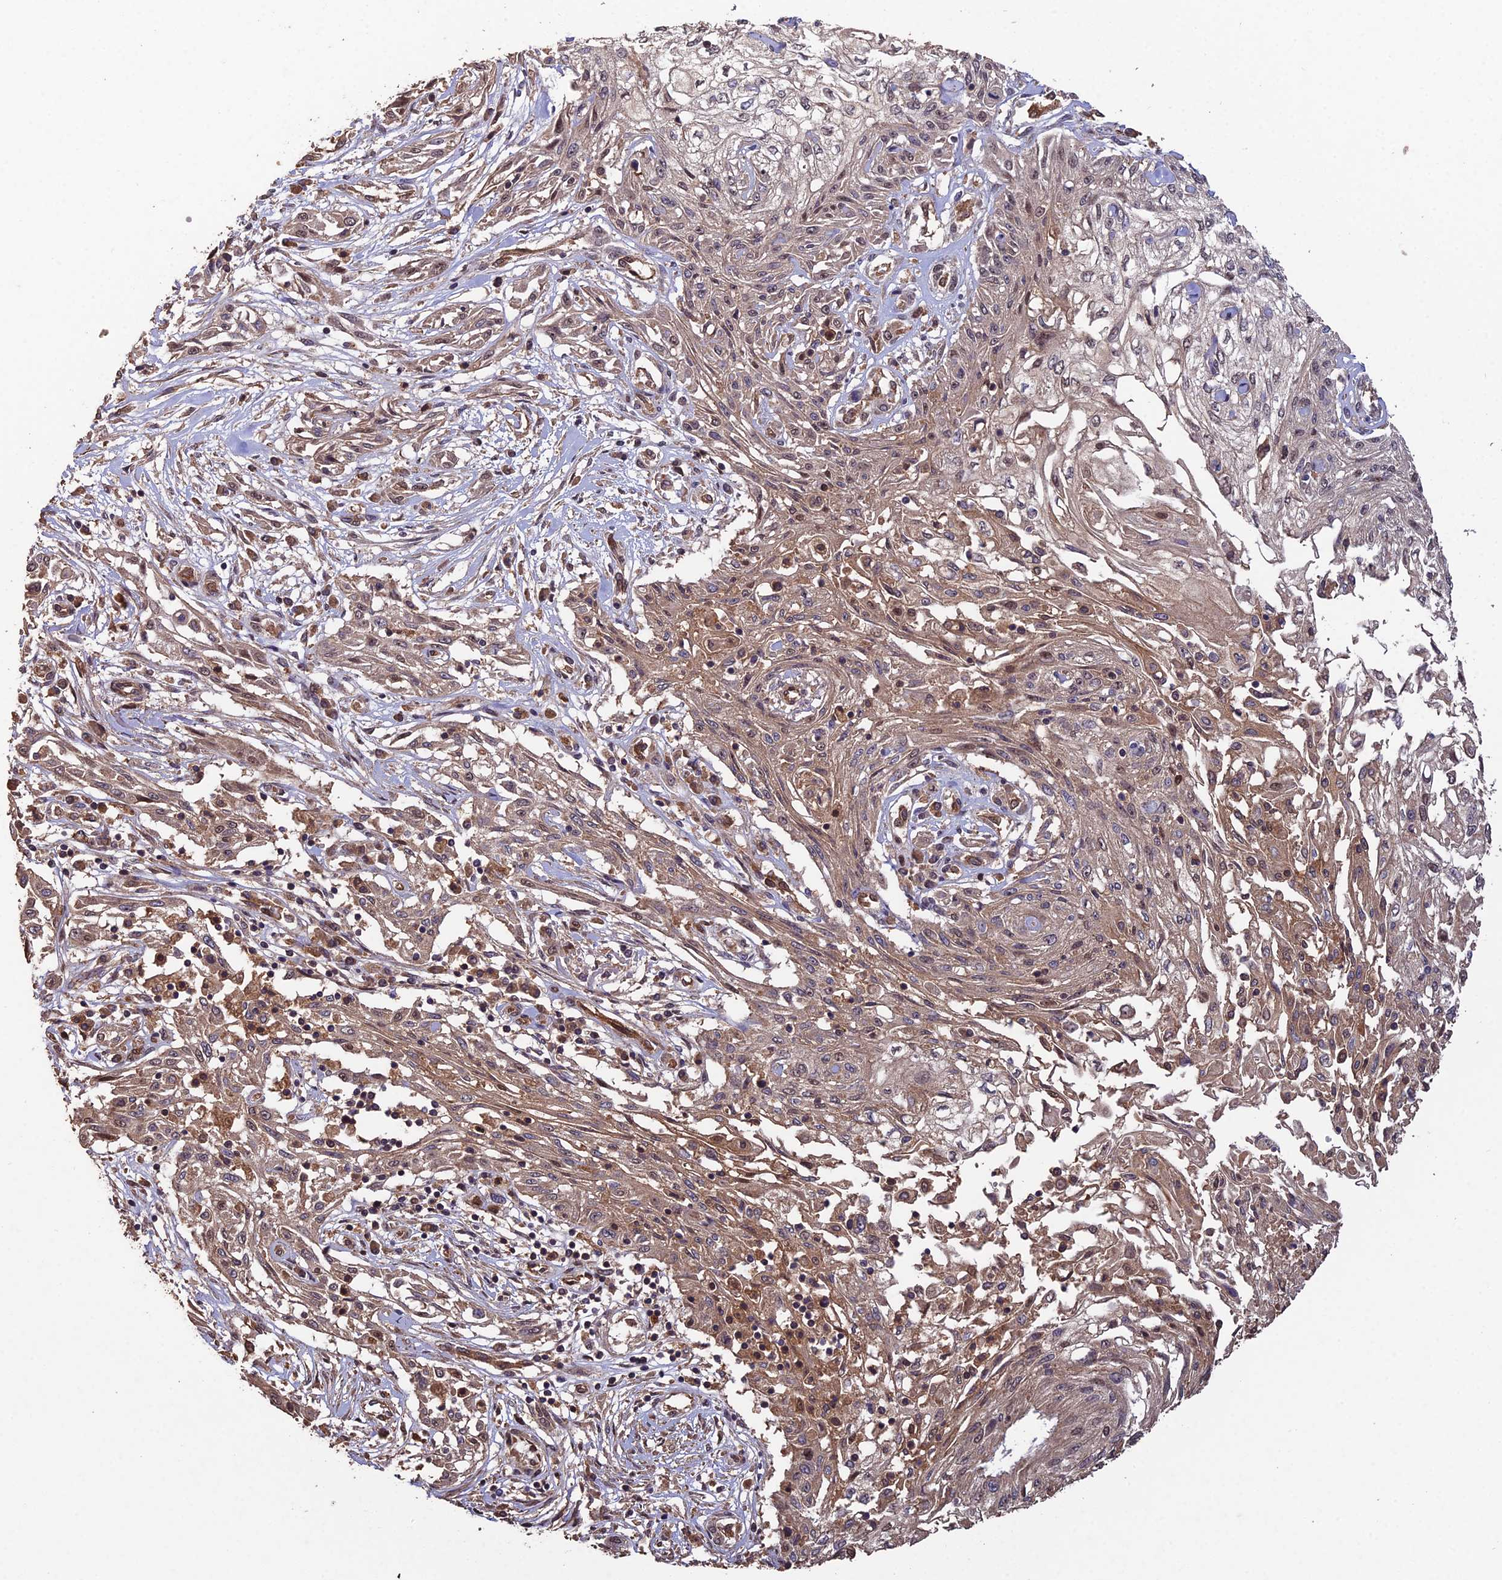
{"staining": {"intensity": "moderate", "quantity": ">75%", "location": "cytoplasmic/membranous,nuclear"}, "tissue": "skin cancer", "cell_type": "Tumor cells", "image_type": "cancer", "snomed": [{"axis": "morphology", "description": "Squamous cell carcinoma, NOS"}, {"axis": "morphology", "description": "Squamous cell carcinoma, metastatic, NOS"}, {"axis": "topography", "description": "Skin"}, {"axis": "topography", "description": "Lymph node"}], "caption": "Skin metastatic squamous cell carcinoma stained with IHC displays moderate cytoplasmic/membranous and nuclear expression in approximately >75% of tumor cells.", "gene": "RALGAPA2", "patient": {"sex": "male", "age": 75}}